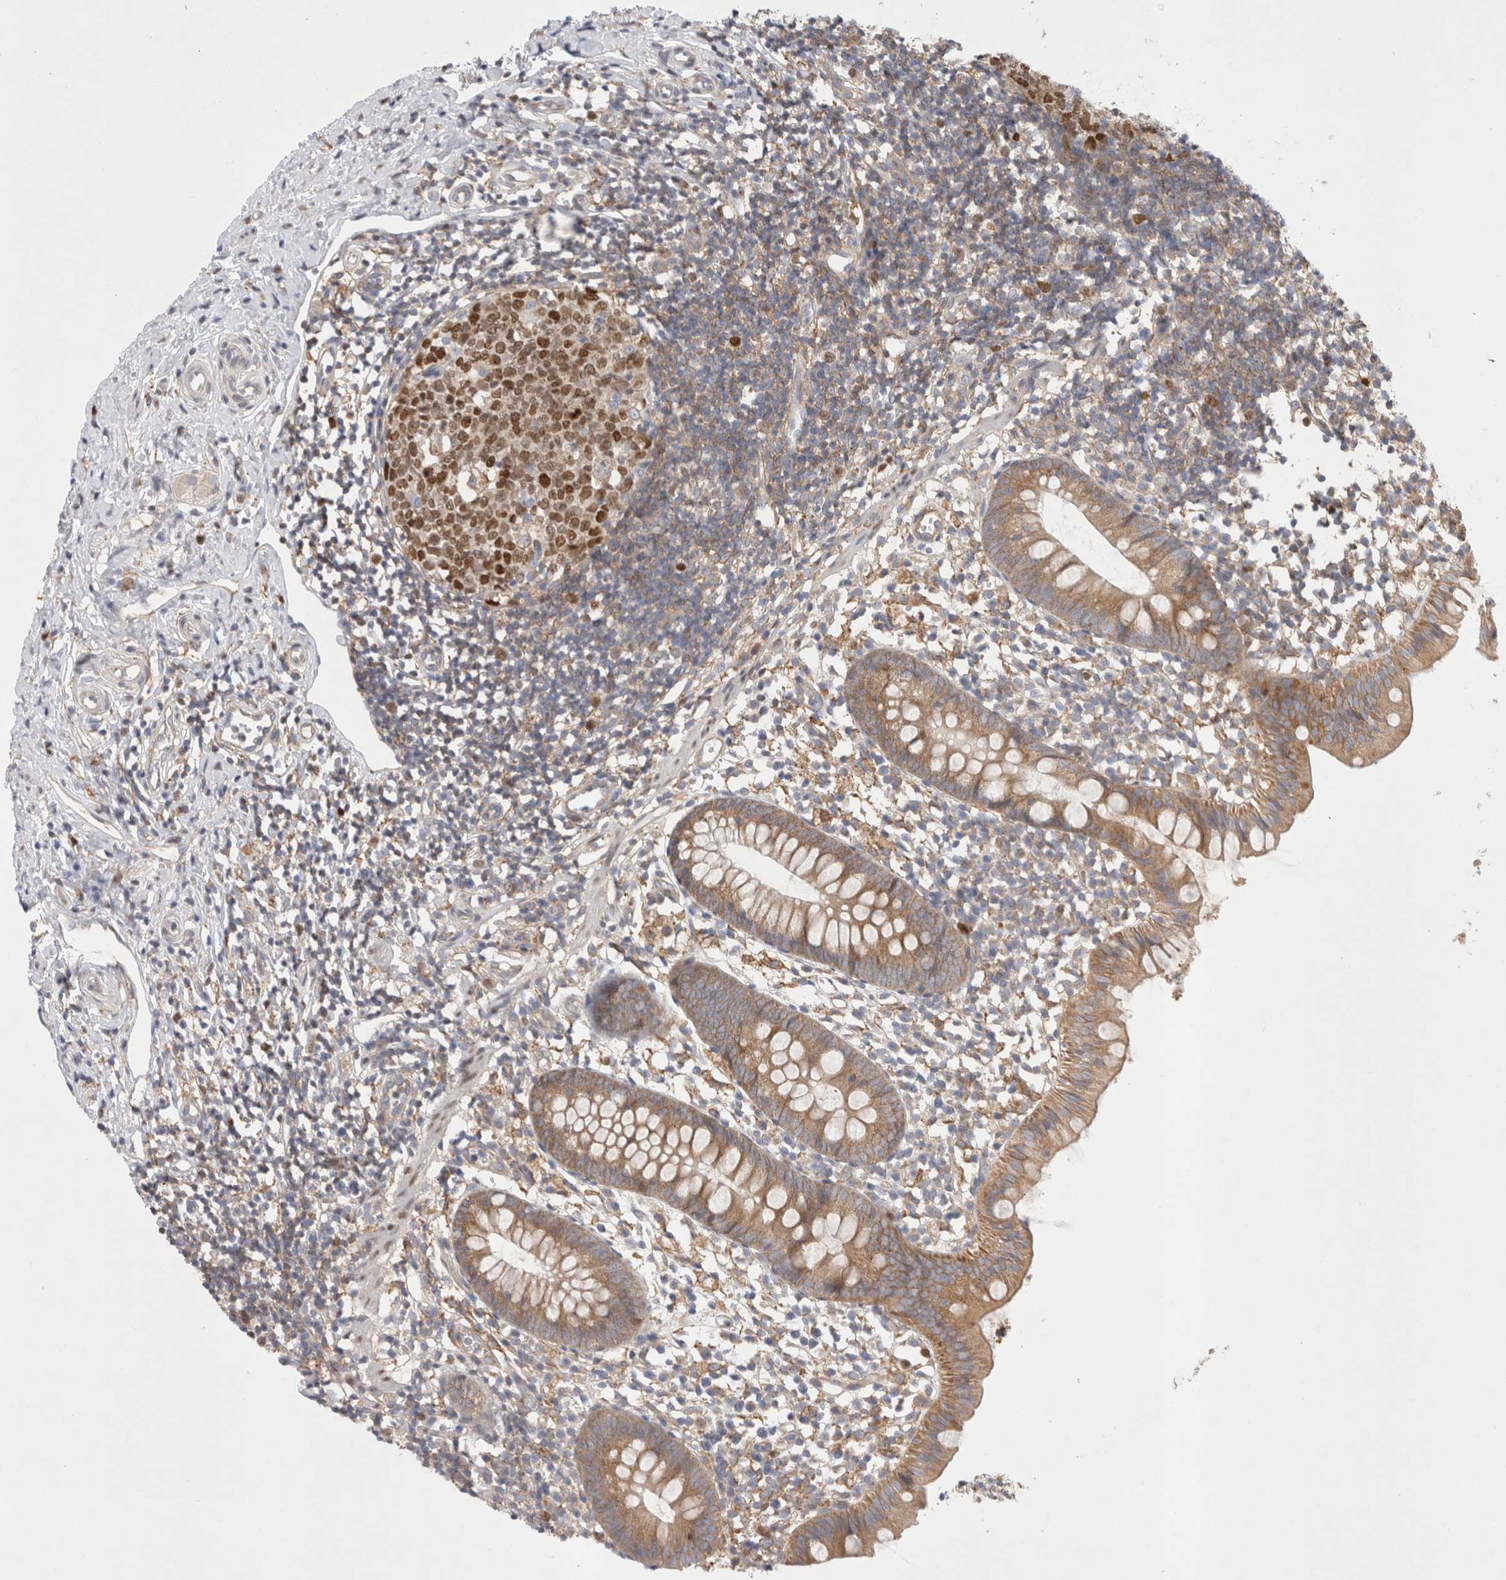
{"staining": {"intensity": "moderate", "quantity": ">75%", "location": "cytoplasmic/membranous"}, "tissue": "appendix", "cell_type": "Glandular cells", "image_type": "normal", "snomed": [{"axis": "morphology", "description": "Normal tissue, NOS"}, {"axis": "topography", "description": "Appendix"}], "caption": "IHC (DAB) staining of normal human appendix exhibits moderate cytoplasmic/membranous protein expression in approximately >75% of glandular cells.", "gene": "CDCA7L", "patient": {"sex": "female", "age": 20}}